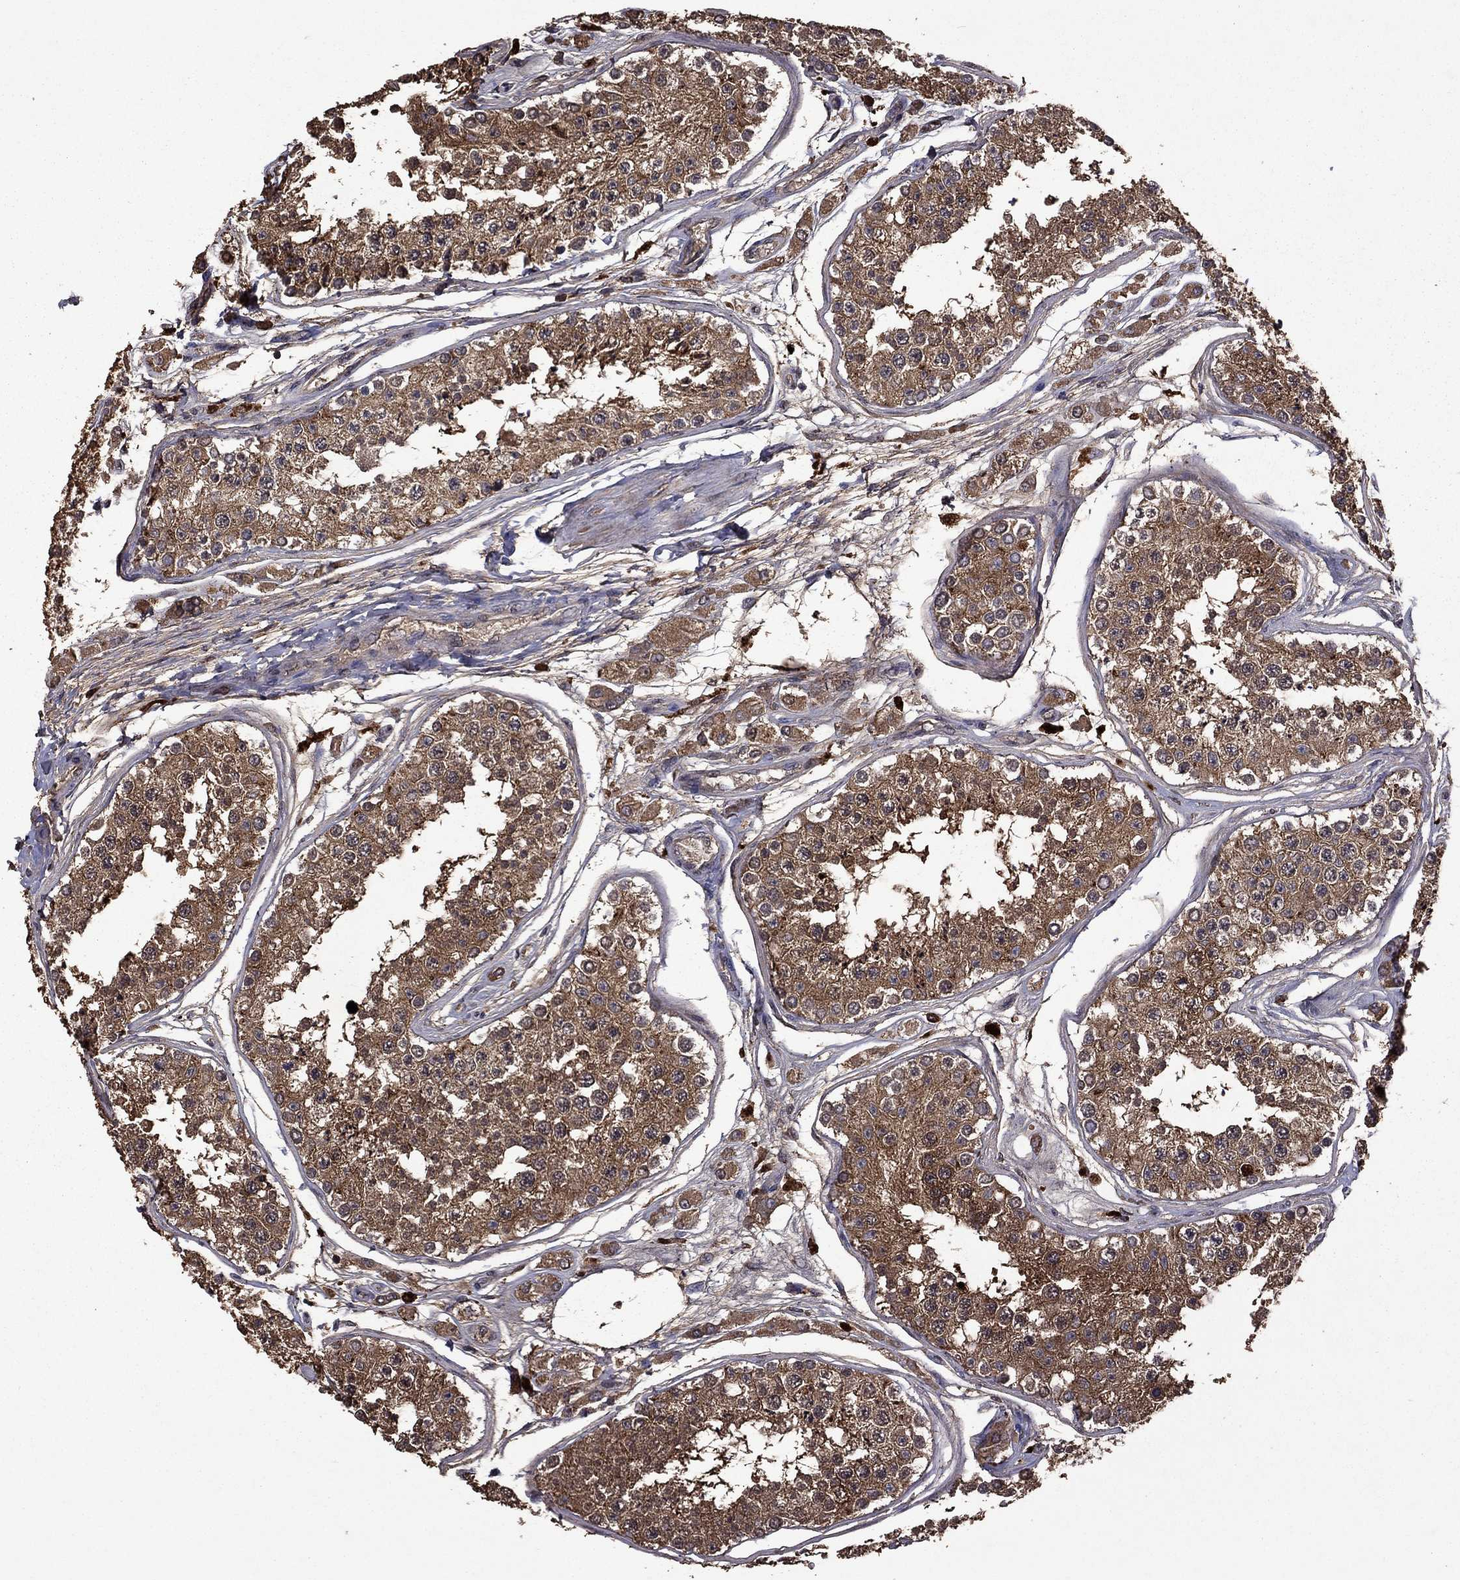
{"staining": {"intensity": "strong", "quantity": ">75%", "location": "cytoplasmic/membranous"}, "tissue": "testis", "cell_type": "Cells in seminiferous ducts", "image_type": "normal", "snomed": [{"axis": "morphology", "description": "Normal tissue, NOS"}, {"axis": "topography", "description": "Testis"}], "caption": "A high-resolution image shows immunohistochemistry staining of unremarkable testis, which exhibits strong cytoplasmic/membranous expression in about >75% of cells in seminiferous ducts.", "gene": "SERPINA5", "patient": {"sex": "male", "age": 25}}